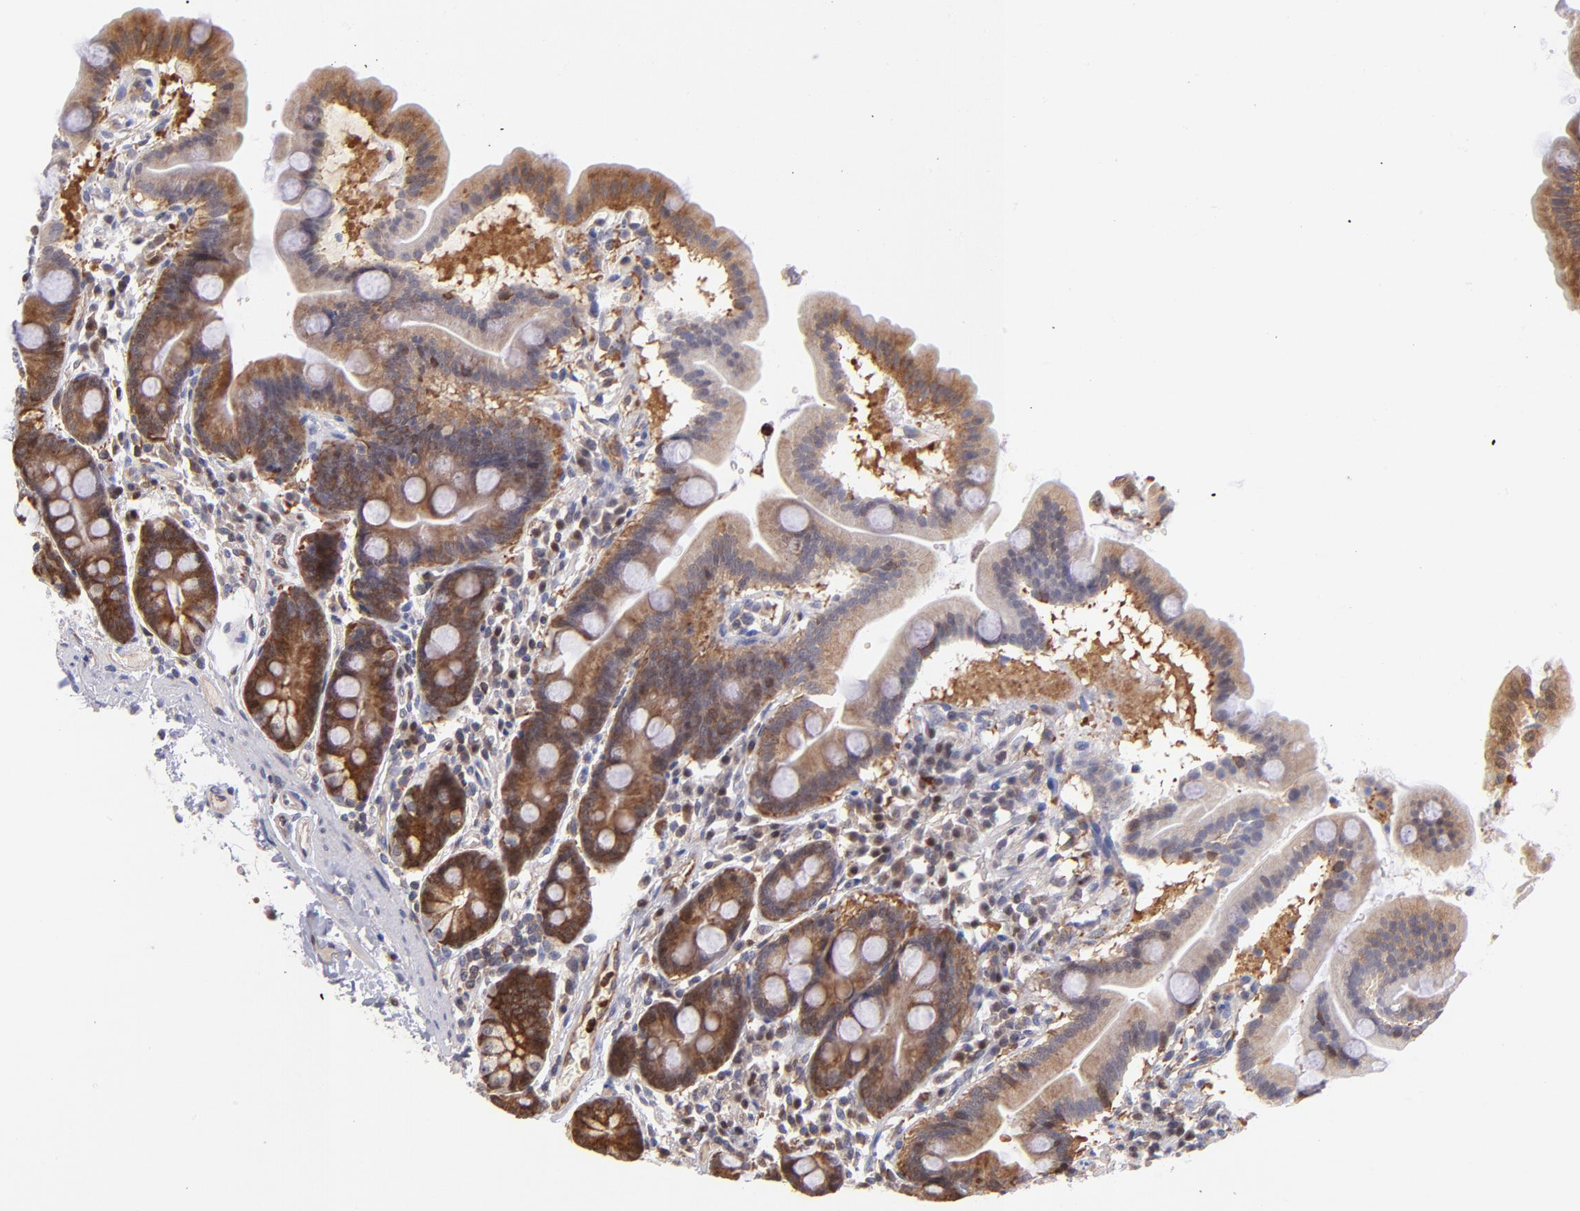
{"staining": {"intensity": "strong", "quantity": ">75%", "location": "cytoplasmic/membranous,nuclear"}, "tissue": "duodenum", "cell_type": "Glandular cells", "image_type": "normal", "snomed": [{"axis": "morphology", "description": "Normal tissue, NOS"}, {"axis": "topography", "description": "Duodenum"}], "caption": "Immunohistochemical staining of normal duodenum shows high levels of strong cytoplasmic/membranous,nuclear expression in about >75% of glandular cells. The staining was performed using DAB (3,3'-diaminobenzidine) to visualize the protein expression in brown, while the nuclei were stained in blue with hematoxylin (Magnification: 20x).", "gene": "YWHAB", "patient": {"sex": "male", "age": 50}}